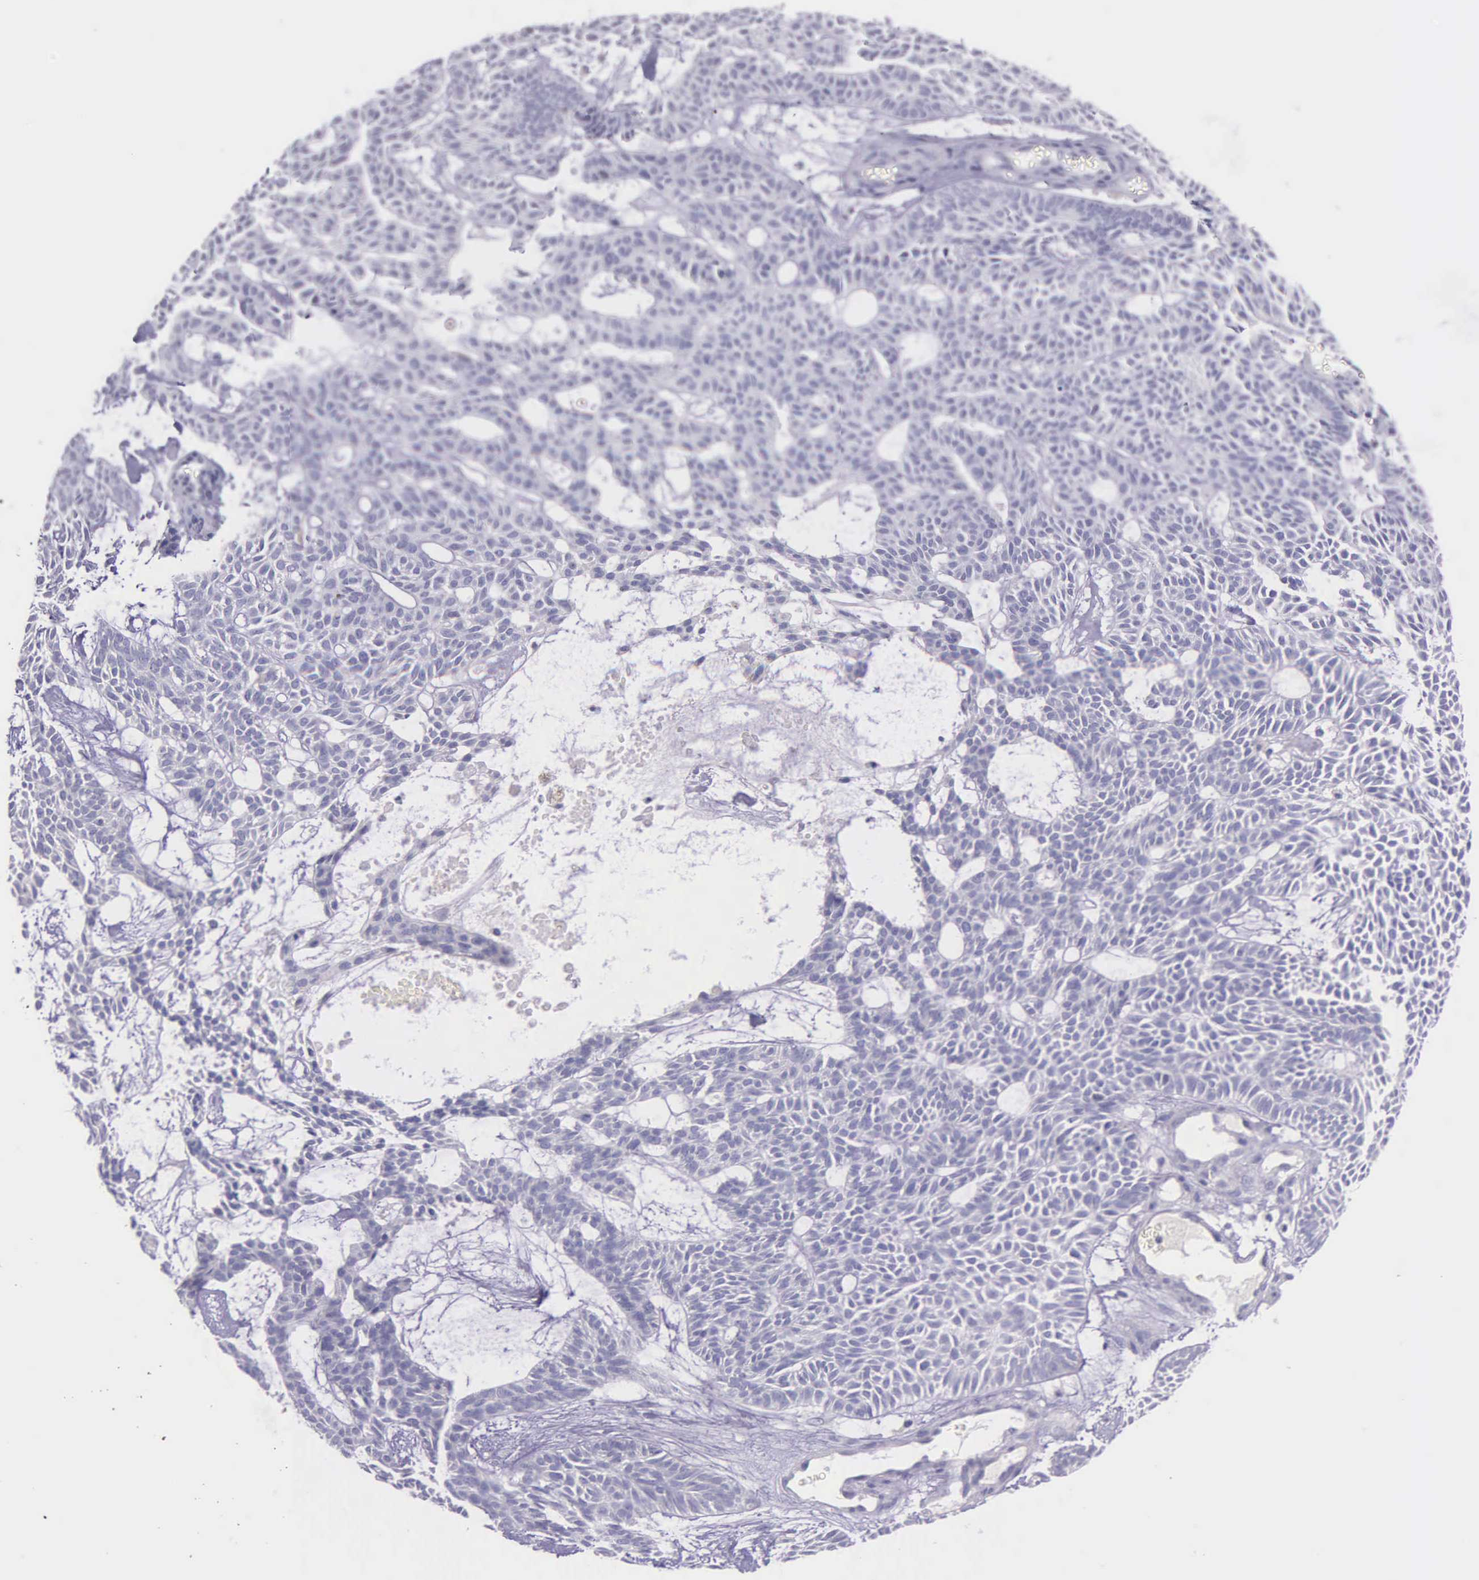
{"staining": {"intensity": "negative", "quantity": "none", "location": "none"}, "tissue": "skin cancer", "cell_type": "Tumor cells", "image_type": "cancer", "snomed": [{"axis": "morphology", "description": "Basal cell carcinoma"}, {"axis": "topography", "description": "Skin"}], "caption": "Skin cancer (basal cell carcinoma) was stained to show a protein in brown. There is no significant positivity in tumor cells.", "gene": "THSD7A", "patient": {"sex": "male", "age": 75}}